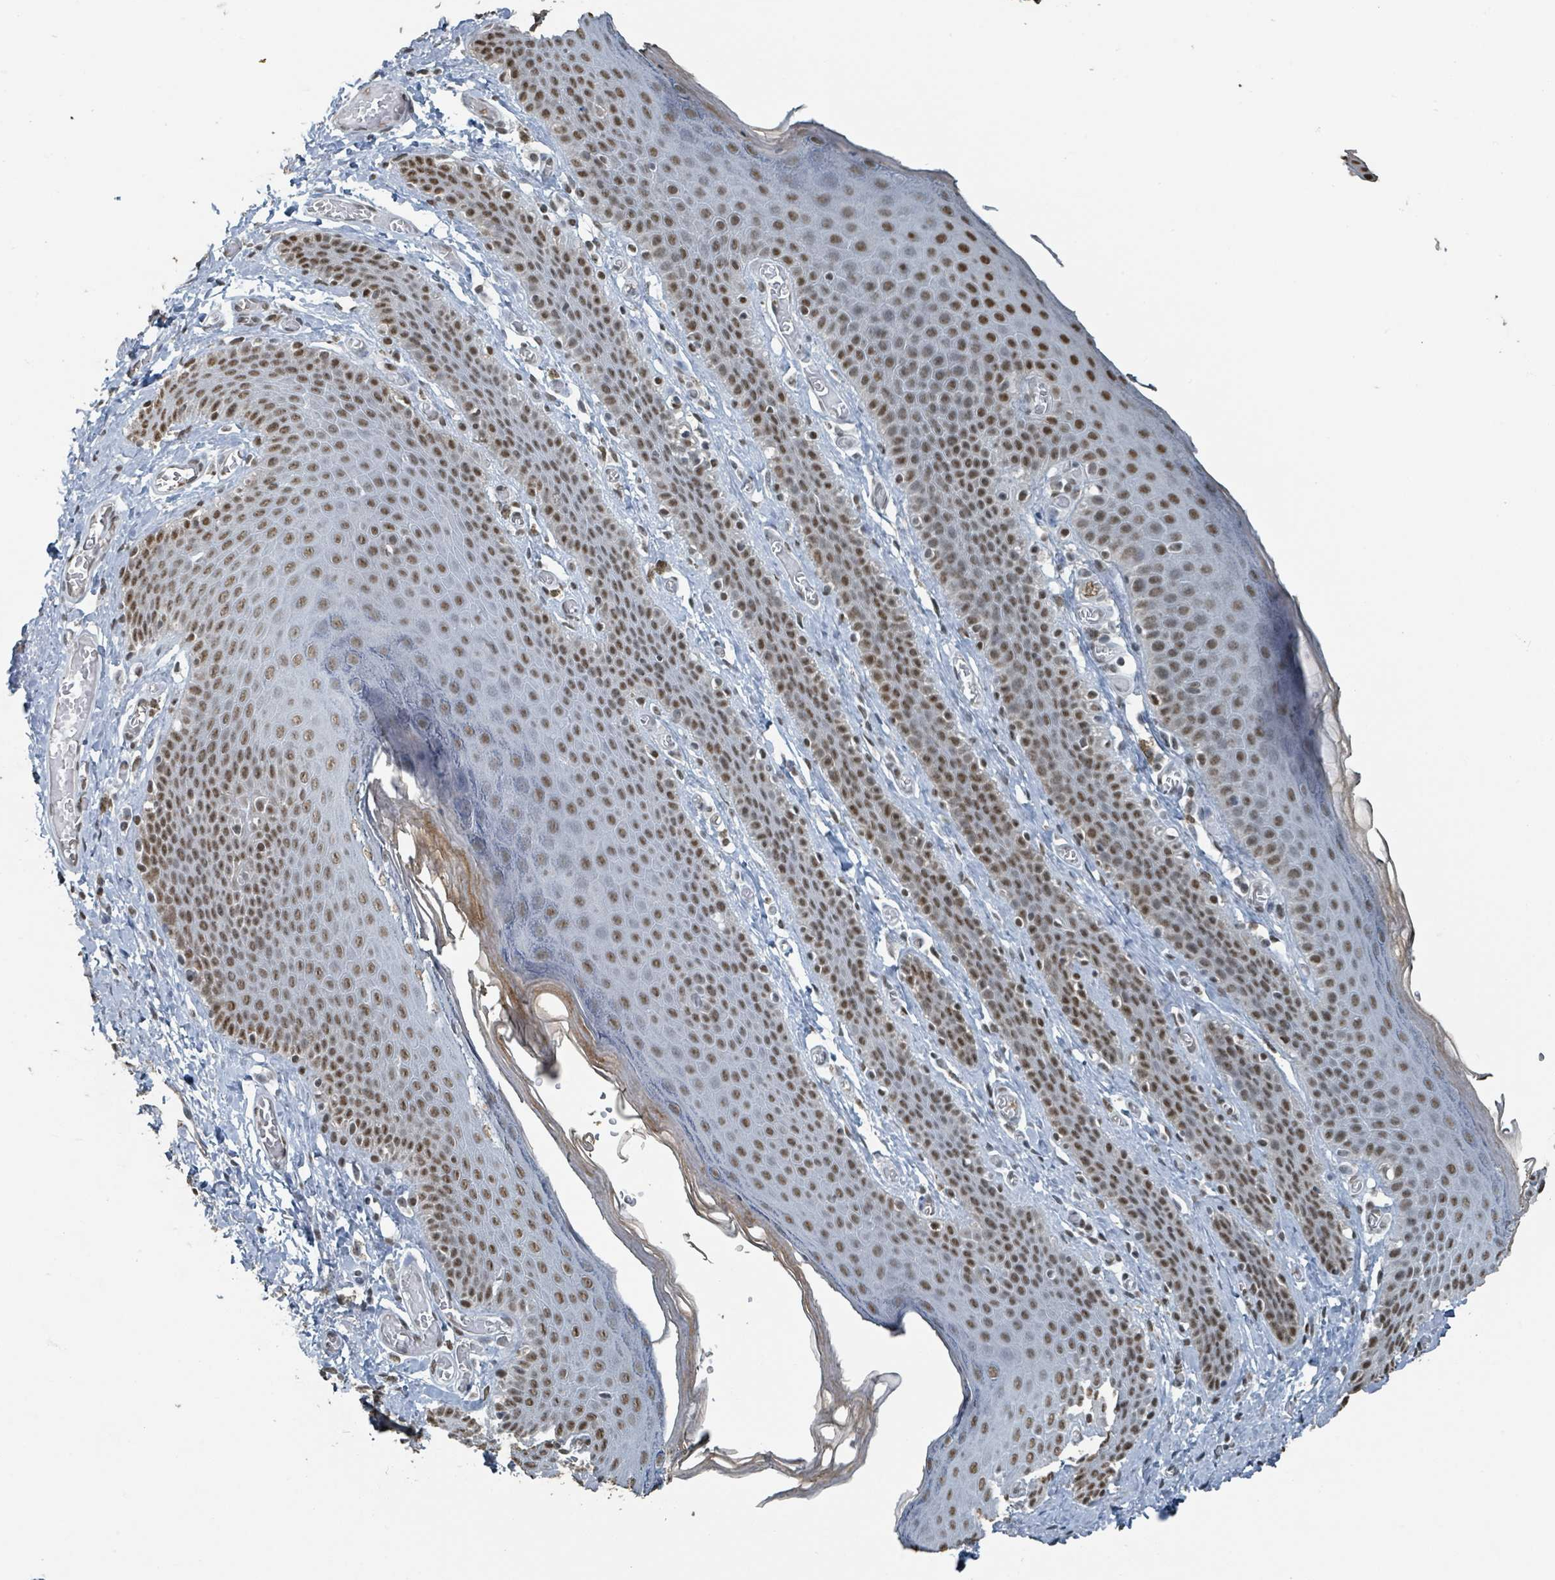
{"staining": {"intensity": "moderate", "quantity": ">75%", "location": "nuclear"}, "tissue": "skin", "cell_type": "Epidermal cells", "image_type": "normal", "snomed": [{"axis": "morphology", "description": "Normal tissue, NOS"}, {"axis": "topography", "description": "Anal"}], "caption": "A histopathology image of skin stained for a protein displays moderate nuclear brown staining in epidermal cells. (Brightfield microscopy of DAB IHC at high magnification).", "gene": "PHIP", "patient": {"sex": "female", "age": 40}}